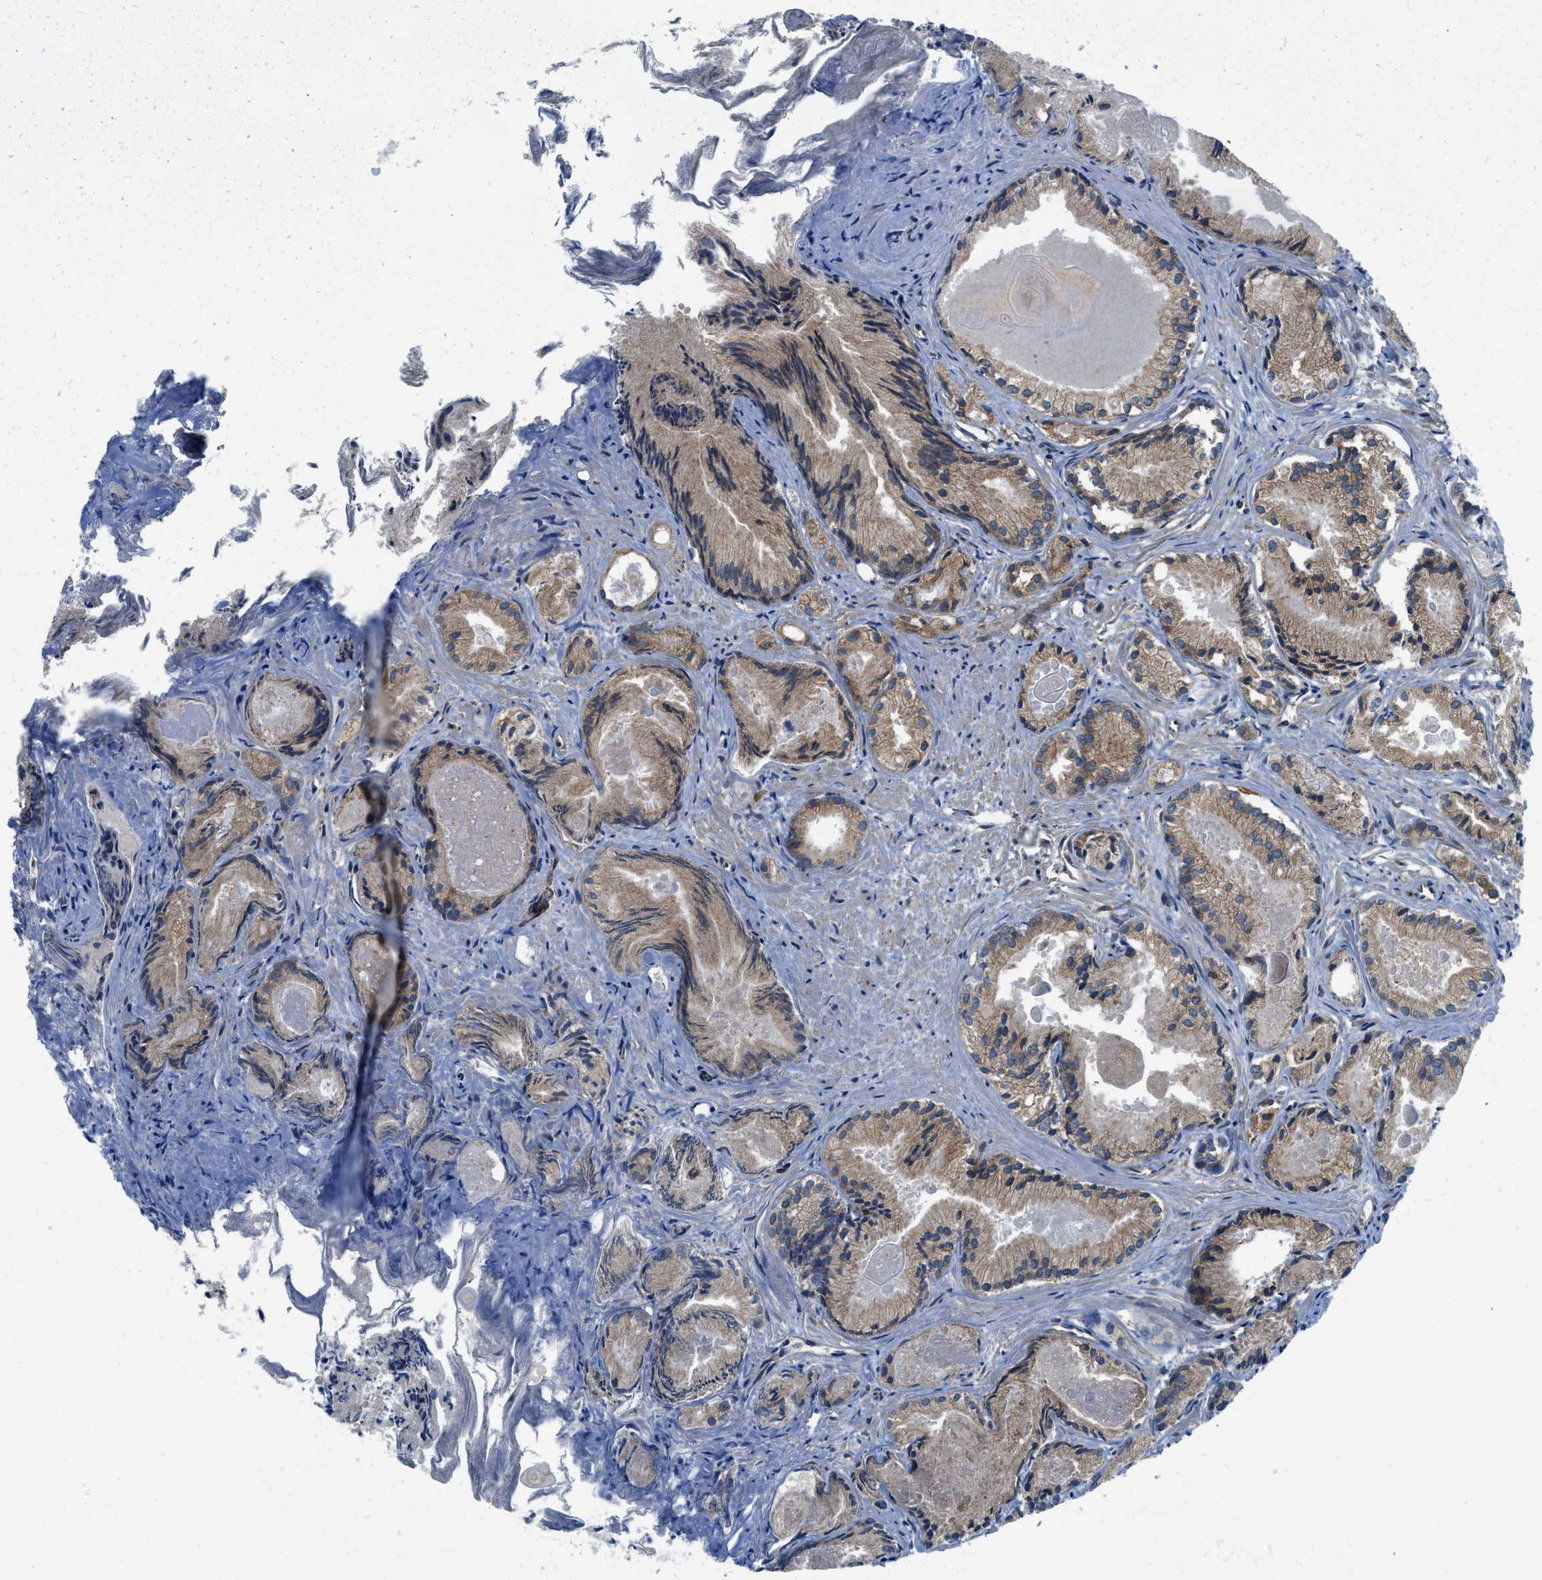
{"staining": {"intensity": "weak", "quantity": ">75%", "location": "cytoplasmic/membranous"}, "tissue": "prostate cancer", "cell_type": "Tumor cells", "image_type": "cancer", "snomed": [{"axis": "morphology", "description": "Adenocarcinoma, Low grade"}, {"axis": "topography", "description": "Prostate"}], "caption": "Protein analysis of prostate adenocarcinoma (low-grade) tissue shows weak cytoplasmic/membranous expression in about >75% of tumor cells.", "gene": "BCAP31", "patient": {"sex": "male", "age": 72}}